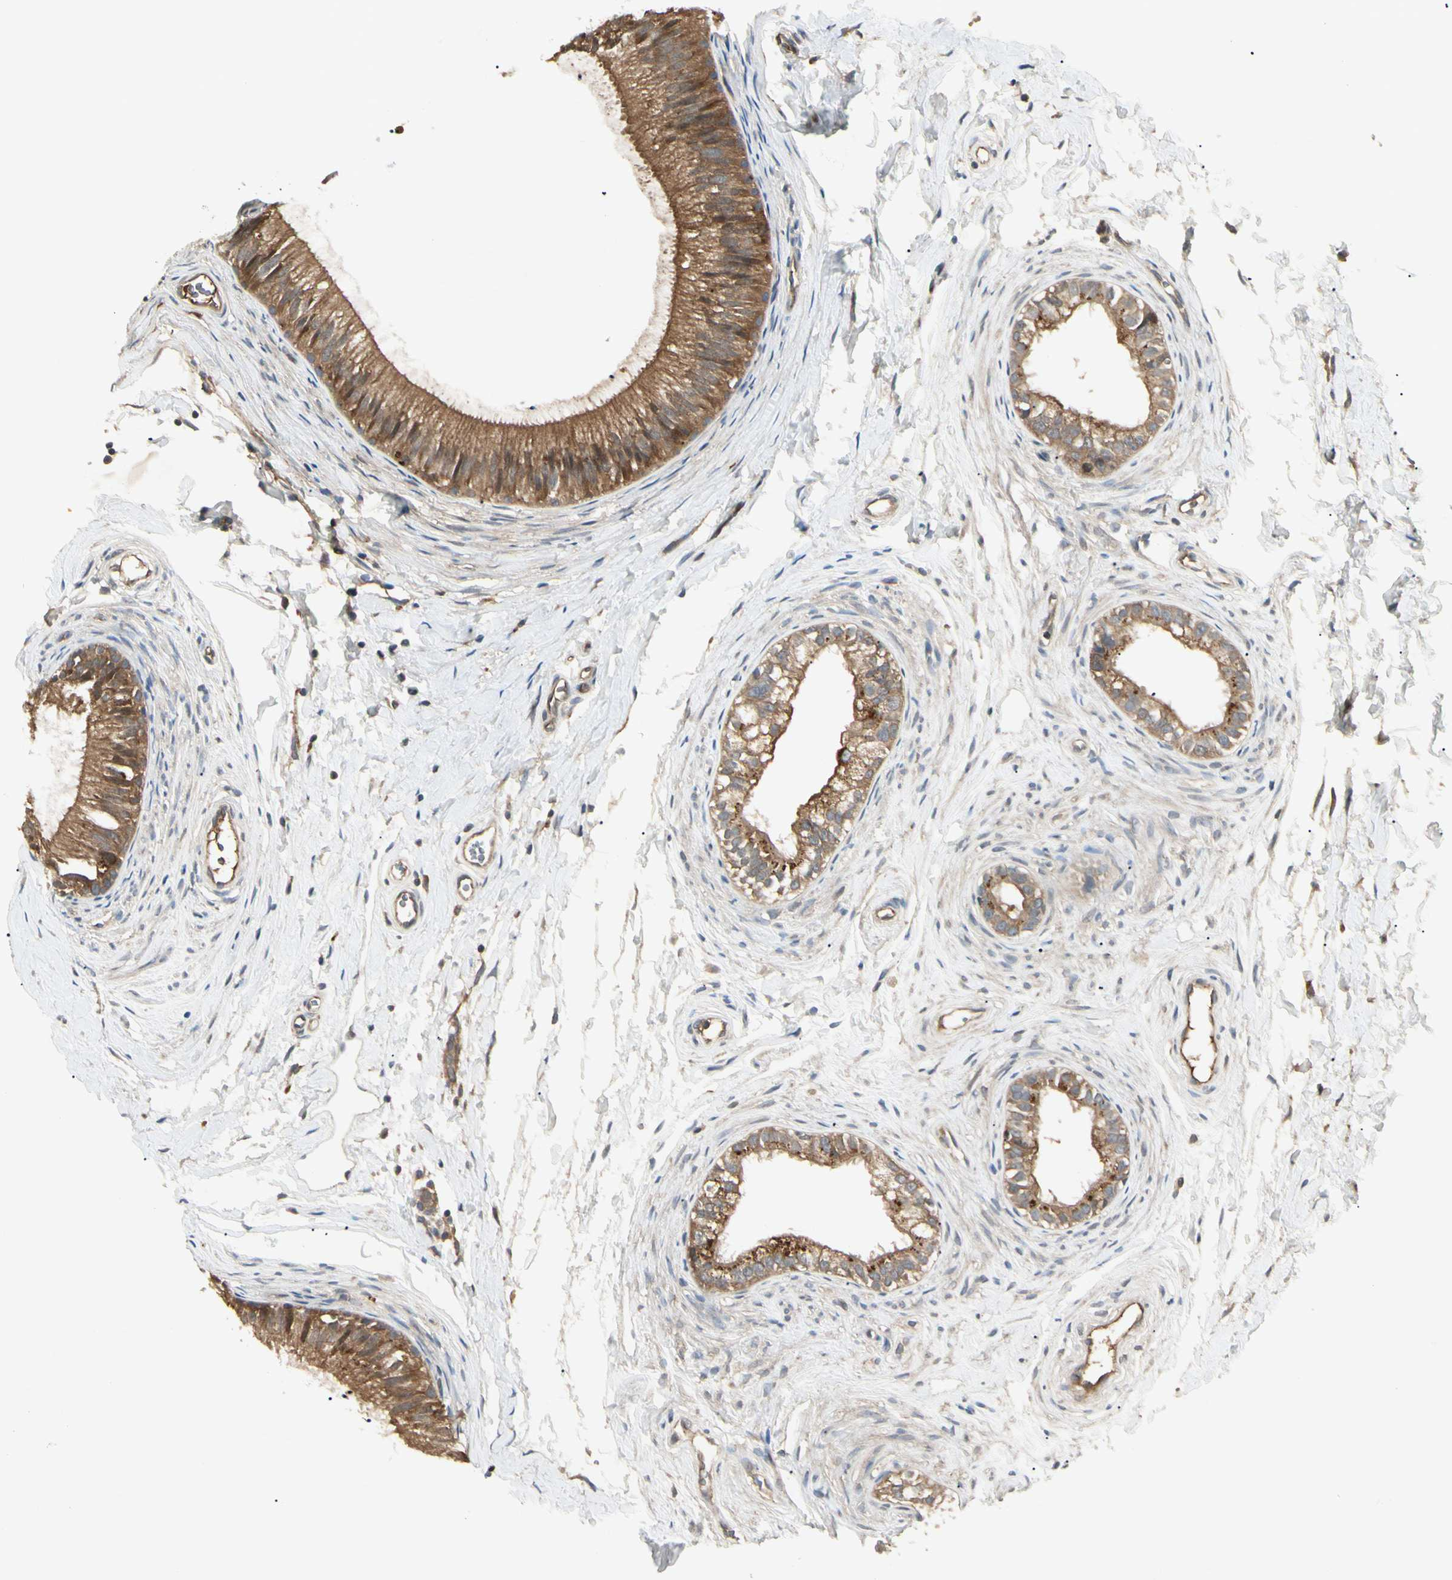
{"staining": {"intensity": "strong", "quantity": ">75%", "location": "cytoplasmic/membranous"}, "tissue": "epididymis", "cell_type": "Glandular cells", "image_type": "normal", "snomed": [{"axis": "morphology", "description": "Normal tissue, NOS"}, {"axis": "topography", "description": "Epididymis"}], "caption": "Epididymis stained with DAB (3,3'-diaminobenzidine) immunohistochemistry (IHC) reveals high levels of strong cytoplasmic/membranous staining in about >75% of glandular cells.", "gene": "RNF14", "patient": {"sex": "male", "age": 56}}